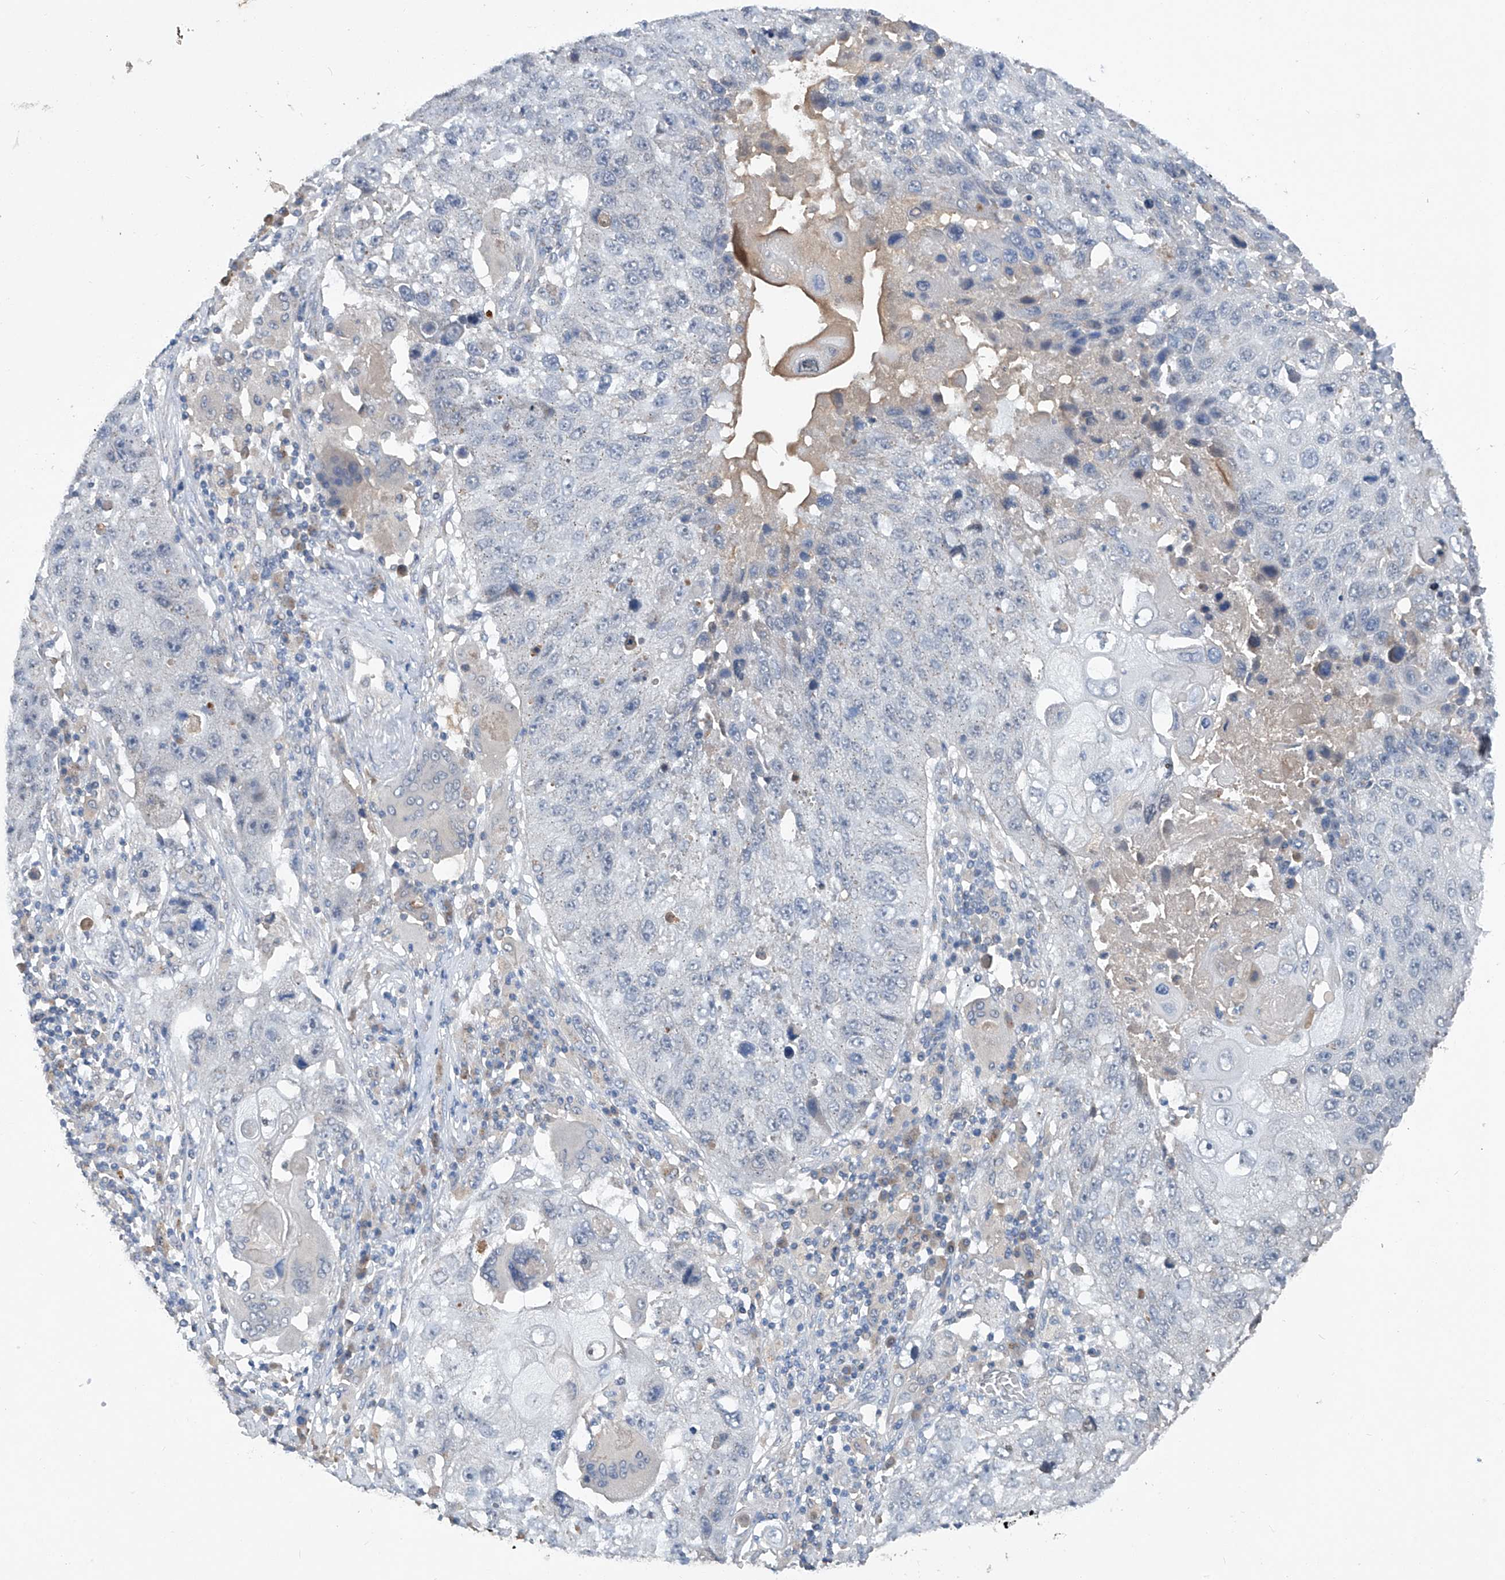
{"staining": {"intensity": "negative", "quantity": "none", "location": "none"}, "tissue": "lung cancer", "cell_type": "Tumor cells", "image_type": "cancer", "snomed": [{"axis": "morphology", "description": "Squamous cell carcinoma, NOS"}, {"axis": "topography", "description": "Lung"}], "caption": "The immunohistochemistry photomicrograph has no significant staining in tumor cells of squamous cell carcinoma (lung) tissue.", "gene": "PCSK5", "patient": {"sex": "male", "age": 61}}